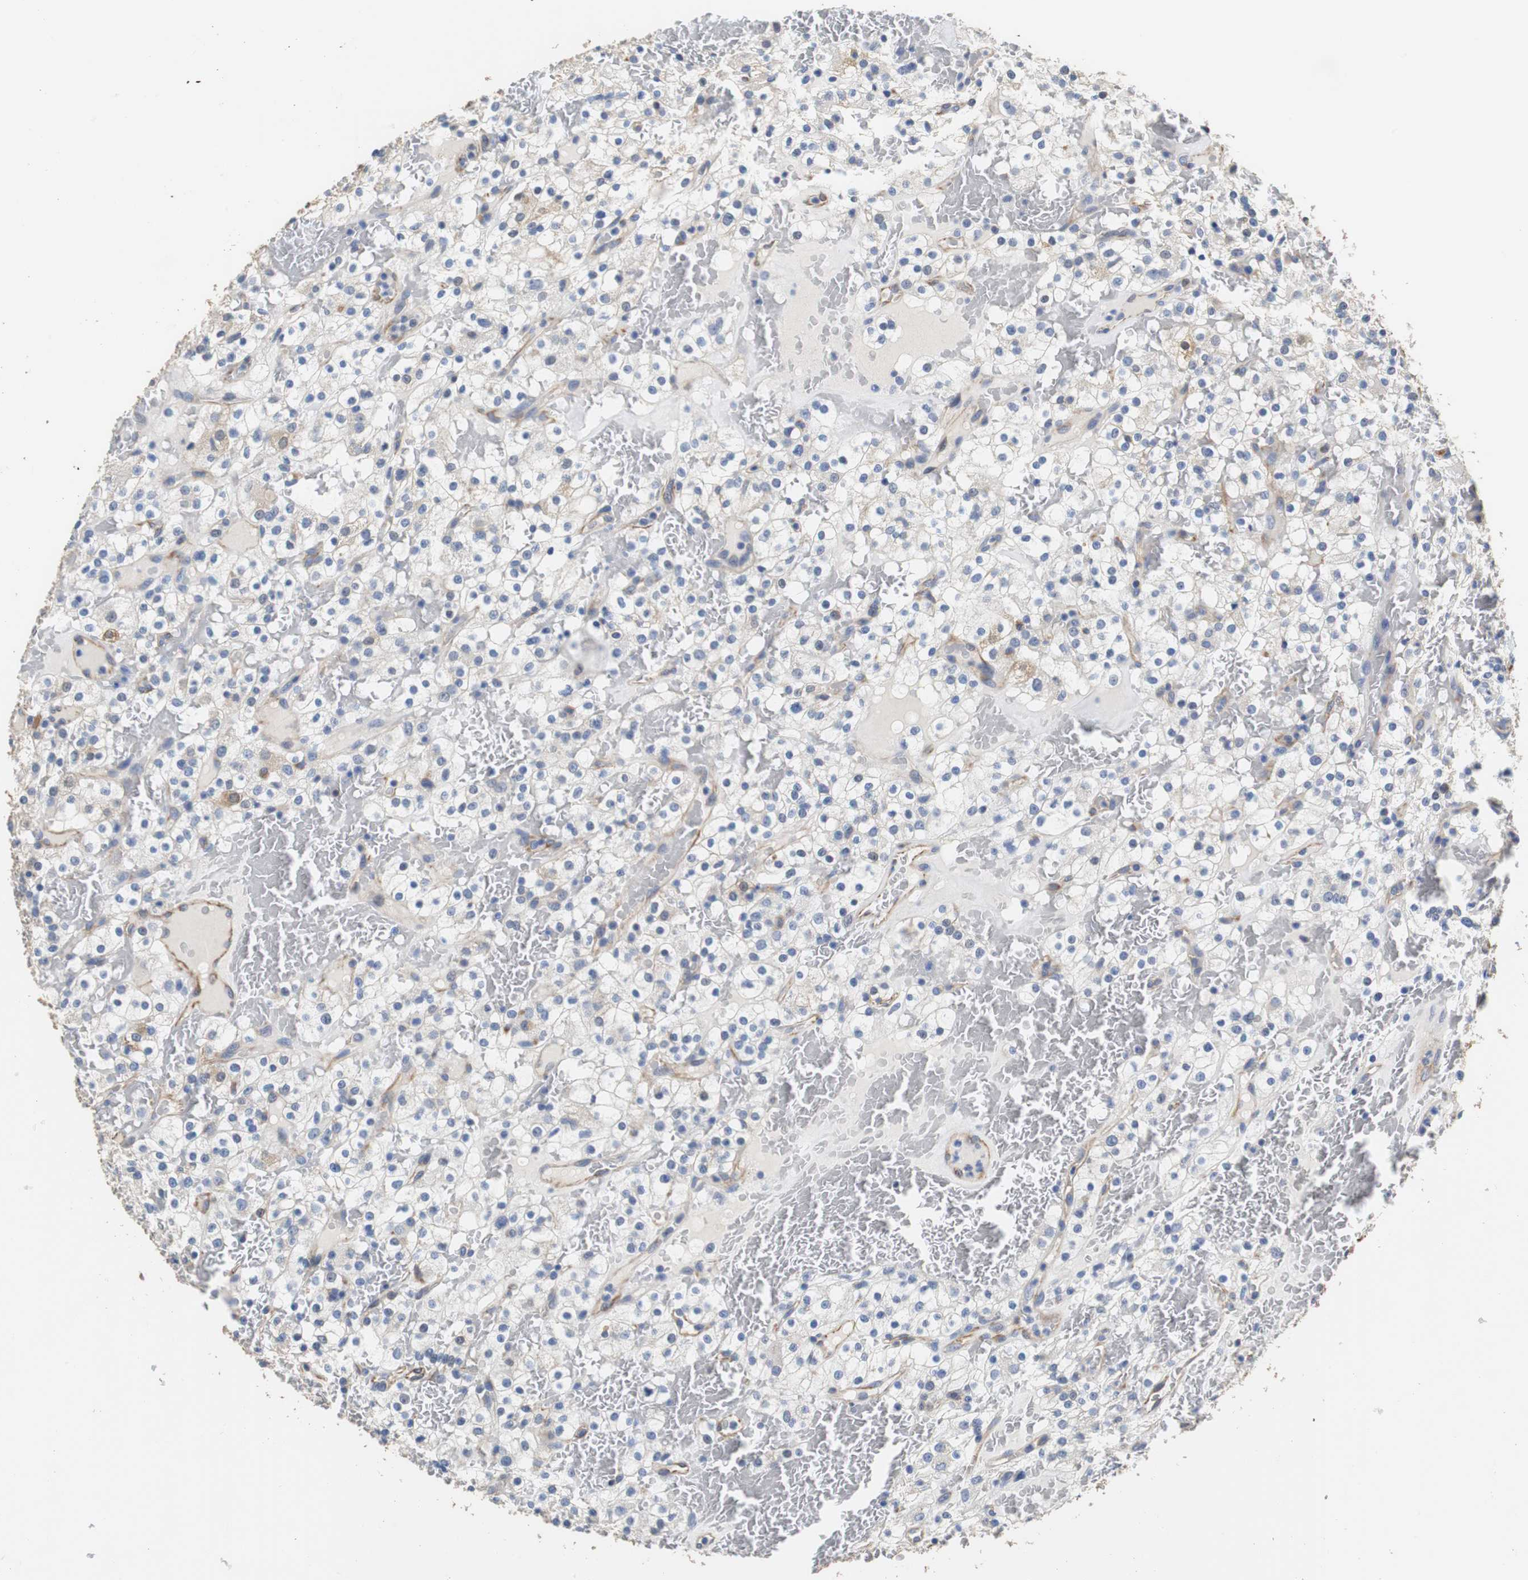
{"staining": {"intensity": "negative", "quantity": "none", "location": "none"}, "tissue": "renal cancer", "cell_type": "Tumor cells", "image_type": "cancer", "snomed": [{"axis": "morphology", "description": "Normal tissue, NOS"}, {"axis": "morphology", "description": "Adenocarcinoma, NOS"}, {"axis": "topography", "description": "Kidney"}], "caption": "Immunohistochemistry (IHC) image of neoplastic tissue: renal cancer stained with DAB shows no significant protein expression in tumor cells.", "gene": "PCK1", "patient": {"sex": "female", "age": 72}}